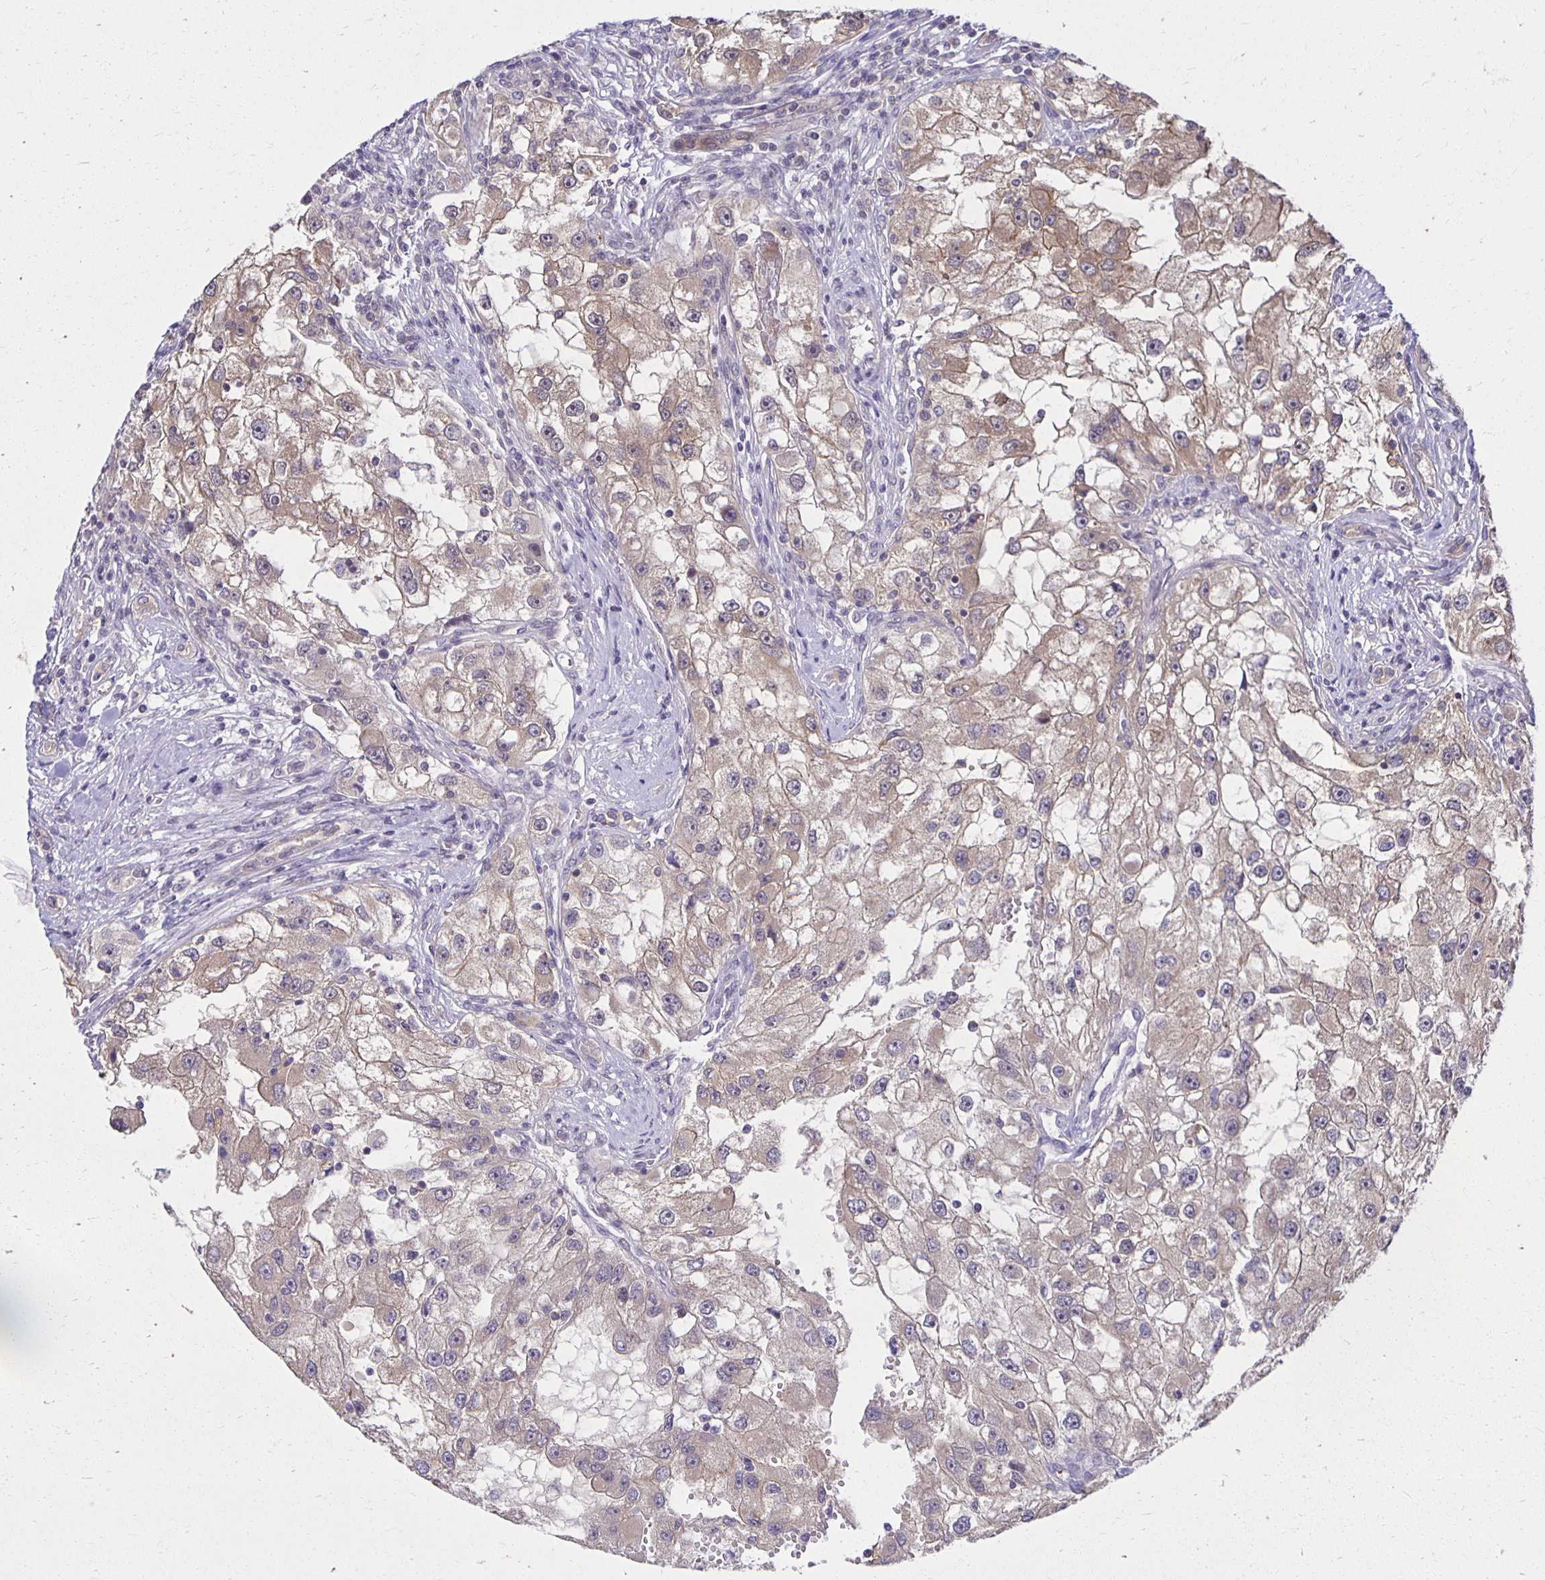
{"staining": {"intensity": "weak", "quantity": "25%-75%", "location": "cytoplasmic/membranous"}, "tissue": "renal cancer", "cell_type": "Tumor cells", "image_type": "cancer", "snomed": [{"axis": "morphology", "description": "Adenocarcinoma, NOS"}, {"axis": "topography", "description": "Kidney"}], "caption": "This is an image of immunohistochemistry staining of renal adenocarcinoma, which shows weak staining in the cytoplasmic/membranous of tumor cells.", "gene": "MIEN1", "patient": {"sex": "male", "age": 63}}